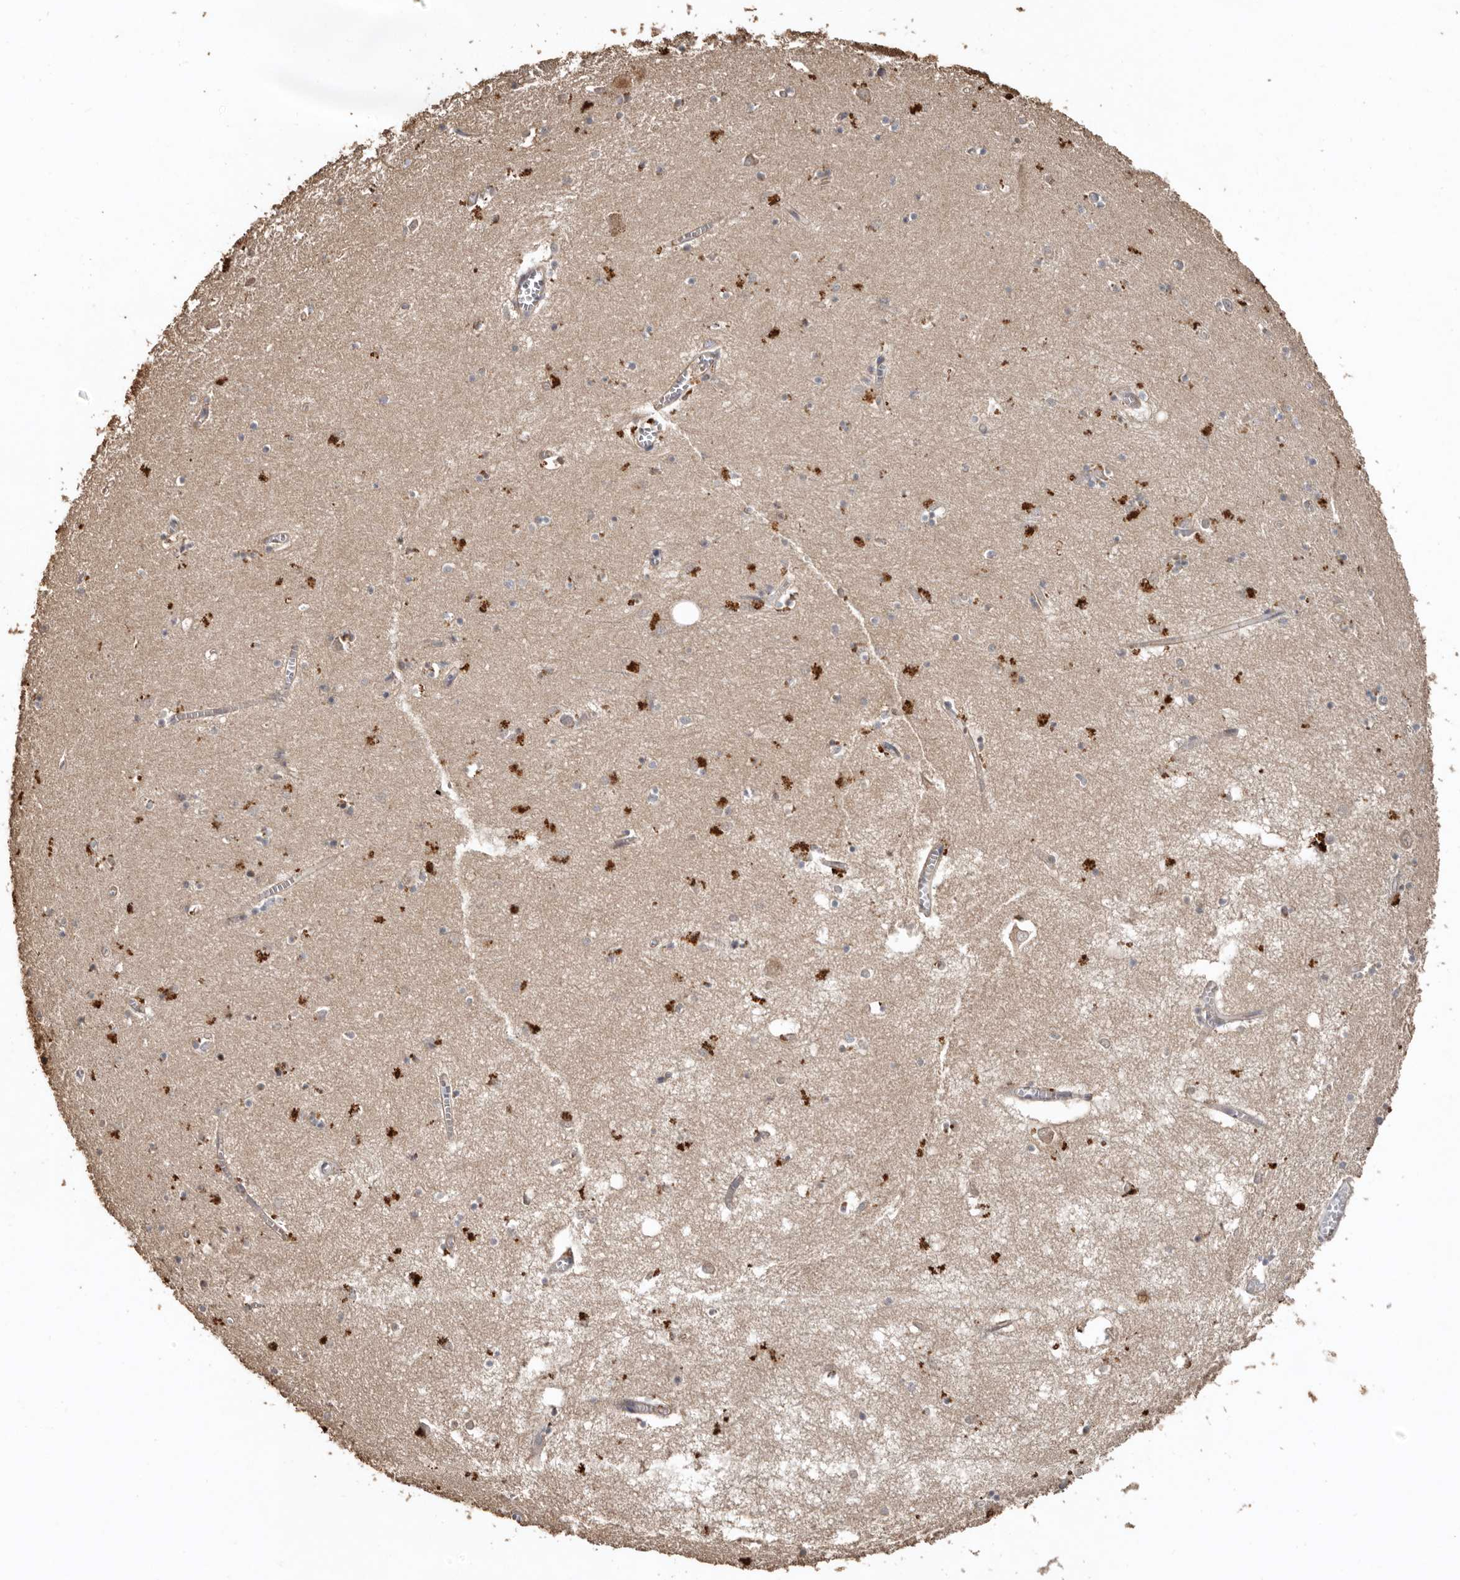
{"staining": {"intensity": "weak", "quantity": "25%-75%", "location": "cytoplasmic/membranous"}, "tissue": "hippocampus", "cell_type": "Glial cells", "image_type": "normal", "snomed": [{"axis": "morphology", "description": "Normal tissue, NOS"}, {"axis": "topography", "description": "Hippocampus"}], "caption": "Hippocampus stained with a brown dye displays weak cytoplasmic/membranous positive expression in about 25%-75% of glial cells.", "gene": "FLCN", "patient": {"sex": "male", "age": 70}}